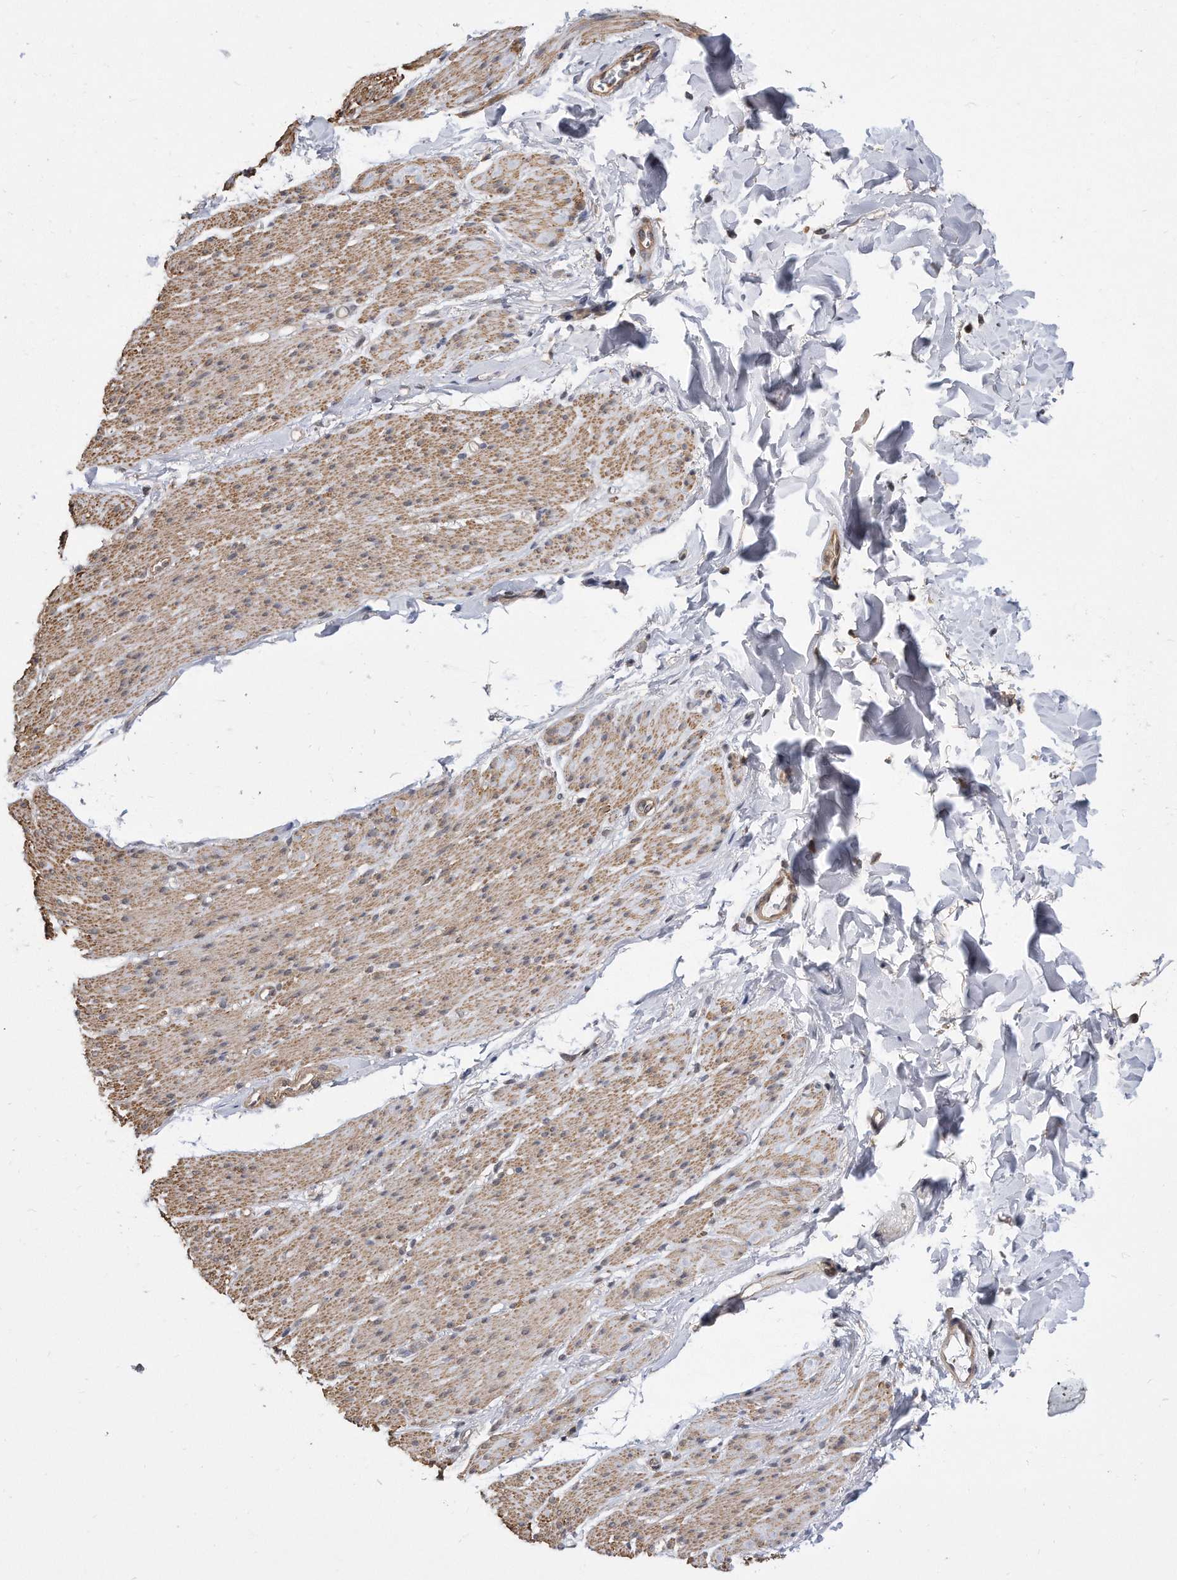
{"staining": {"intensity": "moderate", "quantity": ">75%", "location": "cytoplasmic/membranous"}, "tissue": "smooth muscle", "cell_type": "Smooth muscle cells", "image_type": "normal", "snomed": [{"axis": "morphology", "description": "Normal tissue, NOS"}, {"axis": "topography", "description": "Colon"}, {"axis": "topography", "description": "Peripheral nerve tissue"}], "caption": "High-power microscopy captured an IHC image of normal smooth muscle, revealing moderate cytoplasmic/membranous positivity in about >75% of smooth muscle cells. (DAB (3,3'-diaminobenzidine) IHC with brightfield microscopy, high magnification).", "gene": "TCP1", "patient": {"sex": "female", "age": 61}}